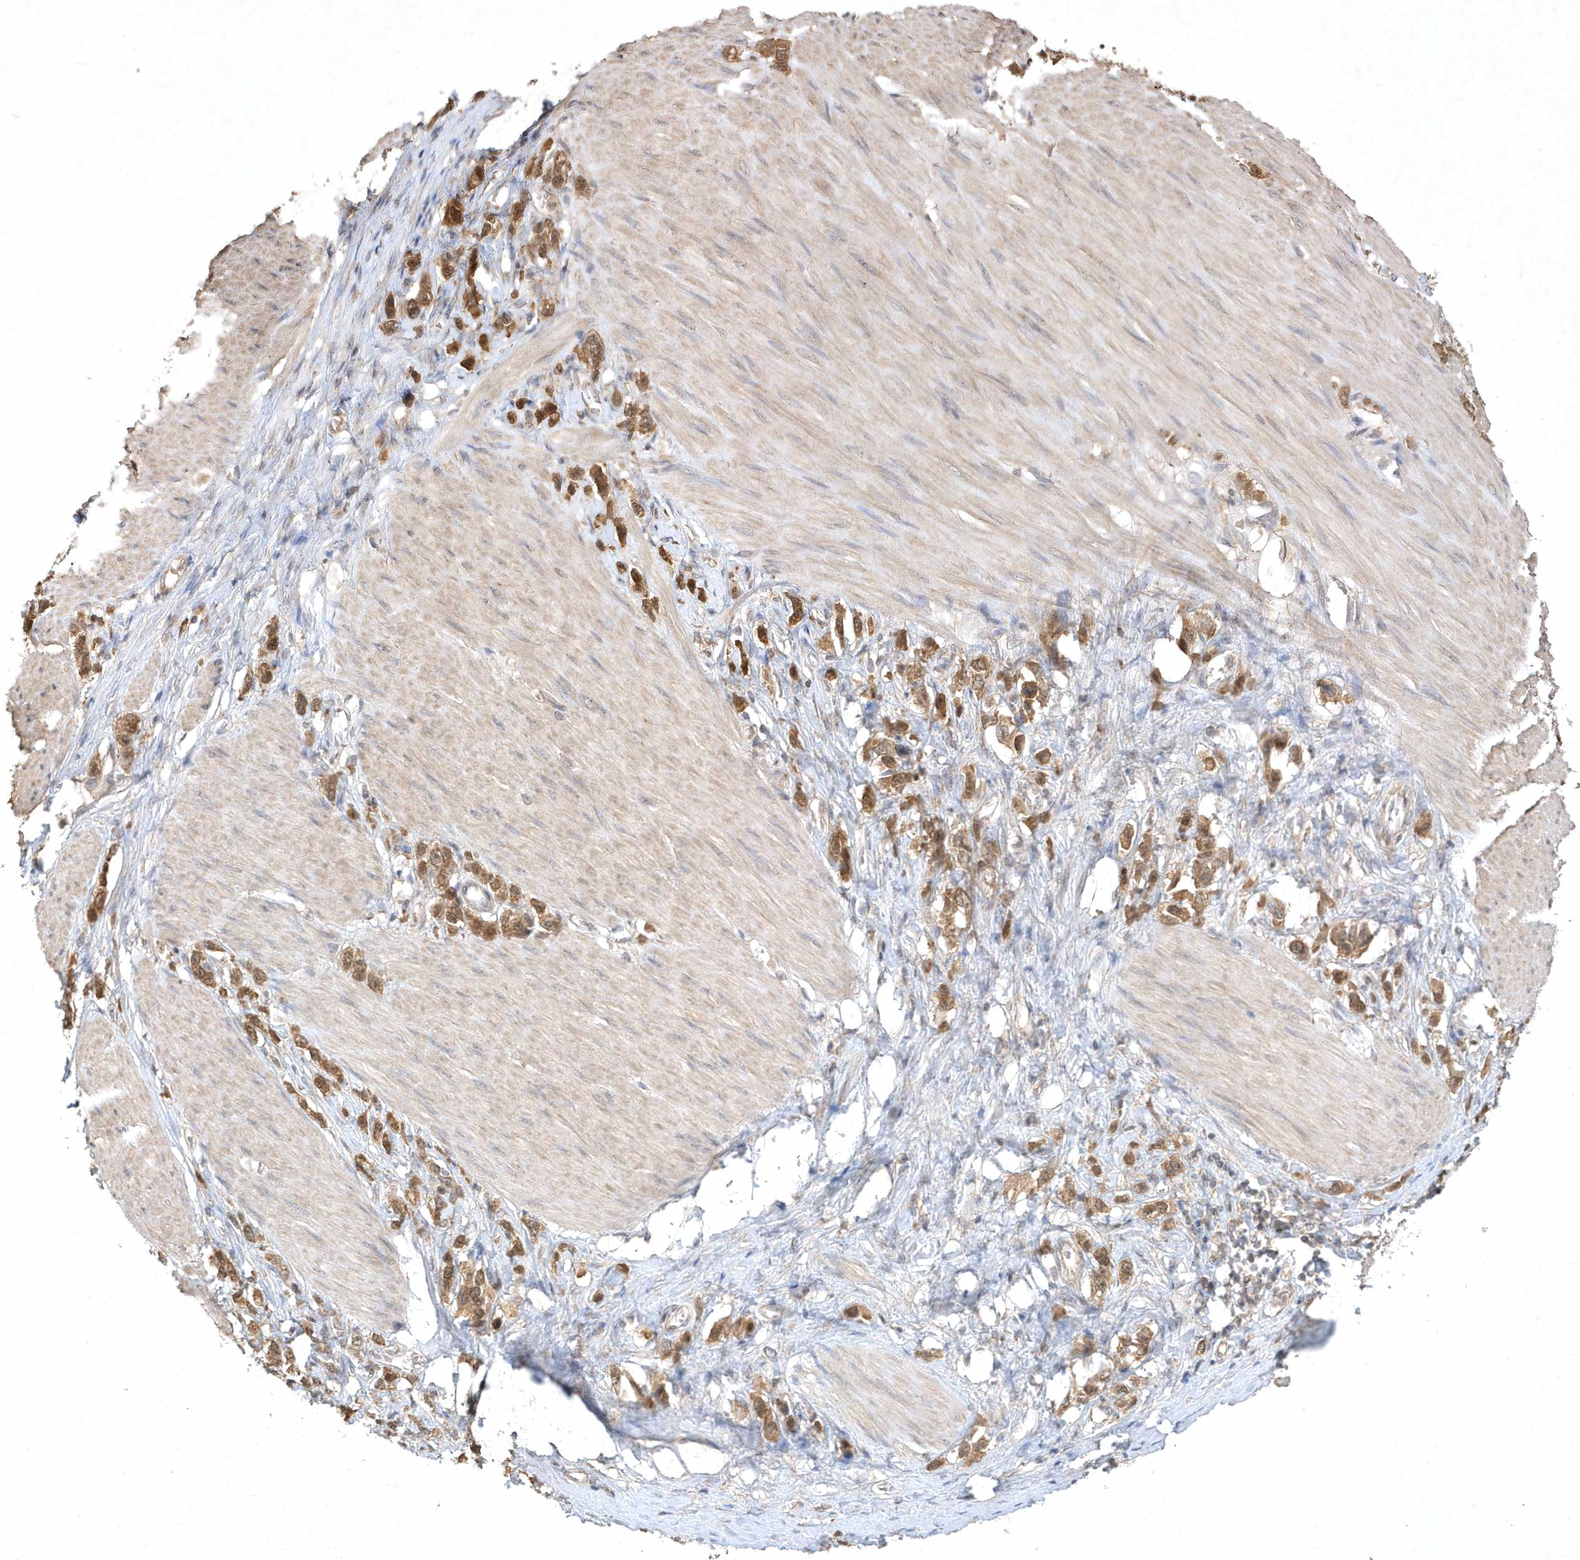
{"staining": {"intensity": "moderate", "quantity": ">75%", "location": "cytoplasmic/membranous,nuclear"}, "tissue": "stomach cancer", "cell_type": "Tumor cells", "image_type": "cancer", "snomed": [{"axis": "morphology", "description": "Adenocarcinoma, NOS"}, {"axis": "topography", "description": "Stomach"}], "caption": "Human stomach adenocarcinoma stained for a protein (brown) reveals moderate cytoplasmic/membranous and nuclear positive expression in about >75% of tumor cells.", "gene": "AKR7A2", "patient": {"sex": "female", "age": 65}}